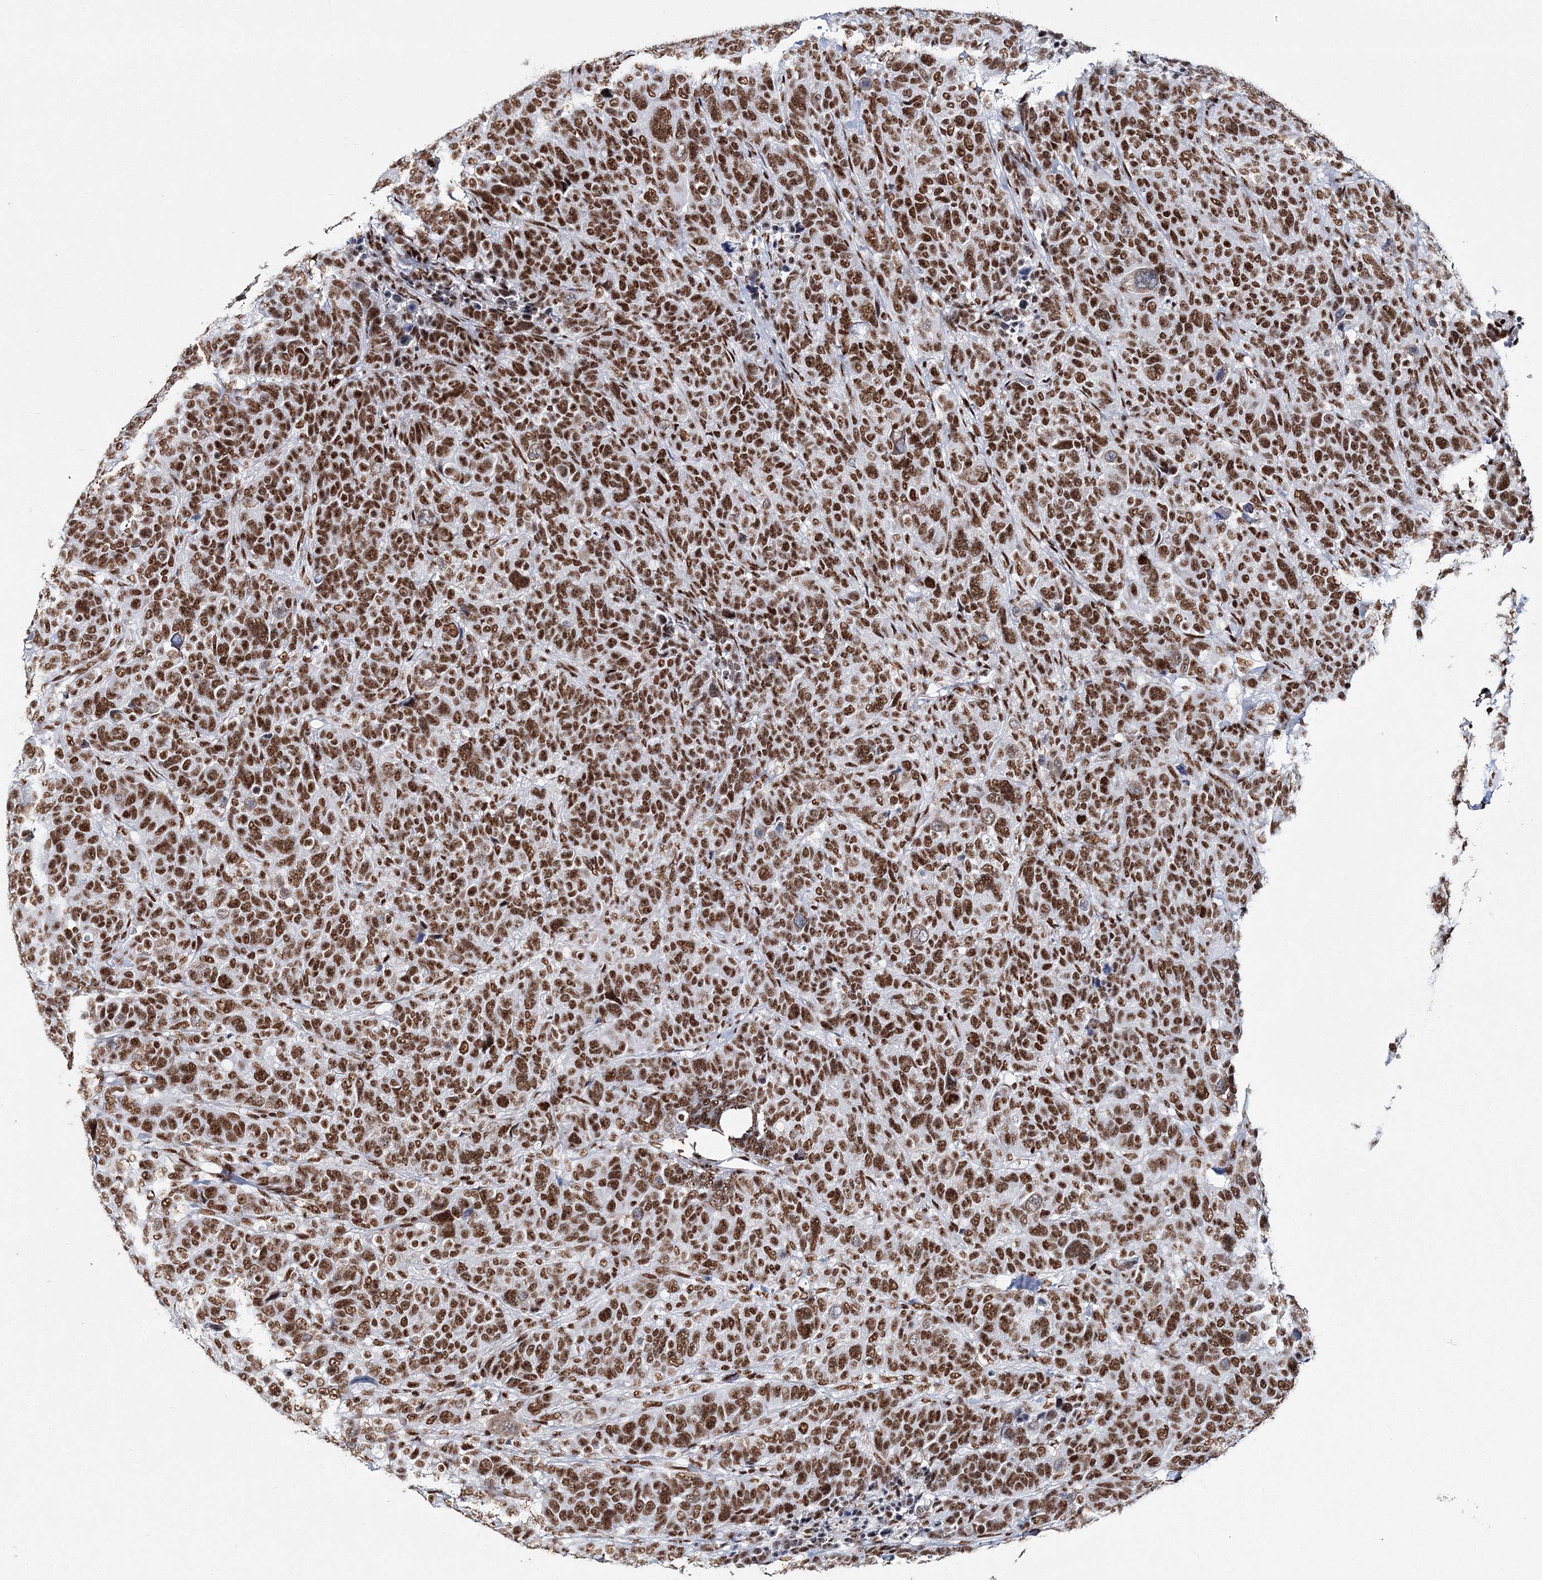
{"staining": {"intensity": "strong", "quantity": ">75%", "location": "nuclear"}, "tissue": "breast cancer", "cell_type": "Tumor cells", "image_type": "cancer", "snomed": [{"axis": "morphology", "description": "Duct carcinoma"}, {"axis": "topography", "description": "Breast"}], "caption": "Tumor cells show high levels of strong nuclear expression in approximately >75% of cells in human breast infiltrating ductal carcinoma.", "gene": "QRICH1", "patient": {"sex": "female", "age": 37}}